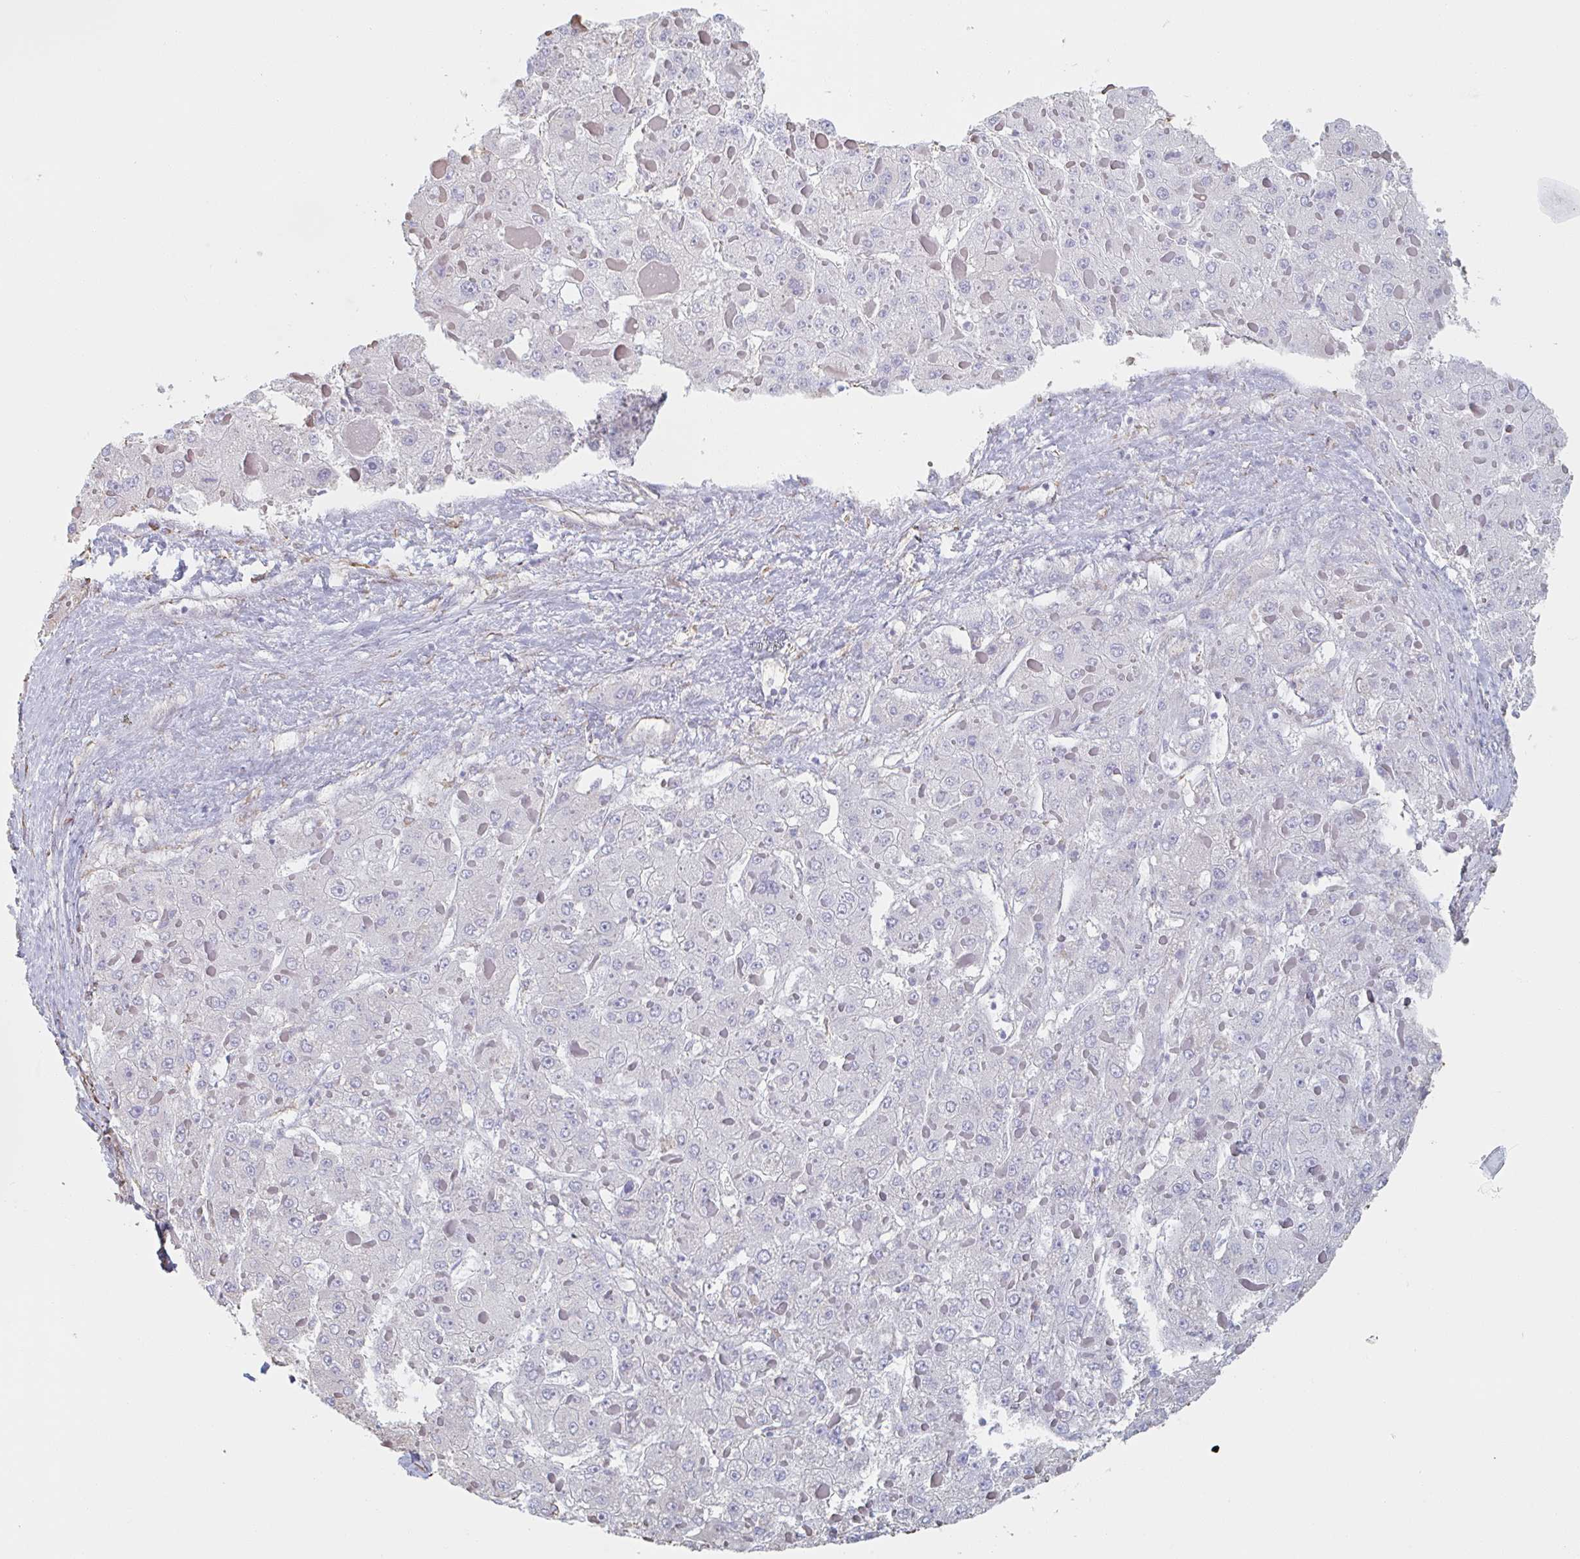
{"staining": {"intensity": "negative", "quantity": "none", "location": "none"}, "tissue": "liver cancer", "cell_type": "Tumor cells", "image_type": "cancer", "snomed": [{"axis": "morphology", "description": "Carcinoma, Hepatocellular, NOS"}, {"axis": "topography", "description": "Liver"}], "caption": "Tumor cells show no significant positivity in liver hepatocellular carcinoma.", "gene": "RAB5IF", "patient": {"sex": "female", "age": 73}}